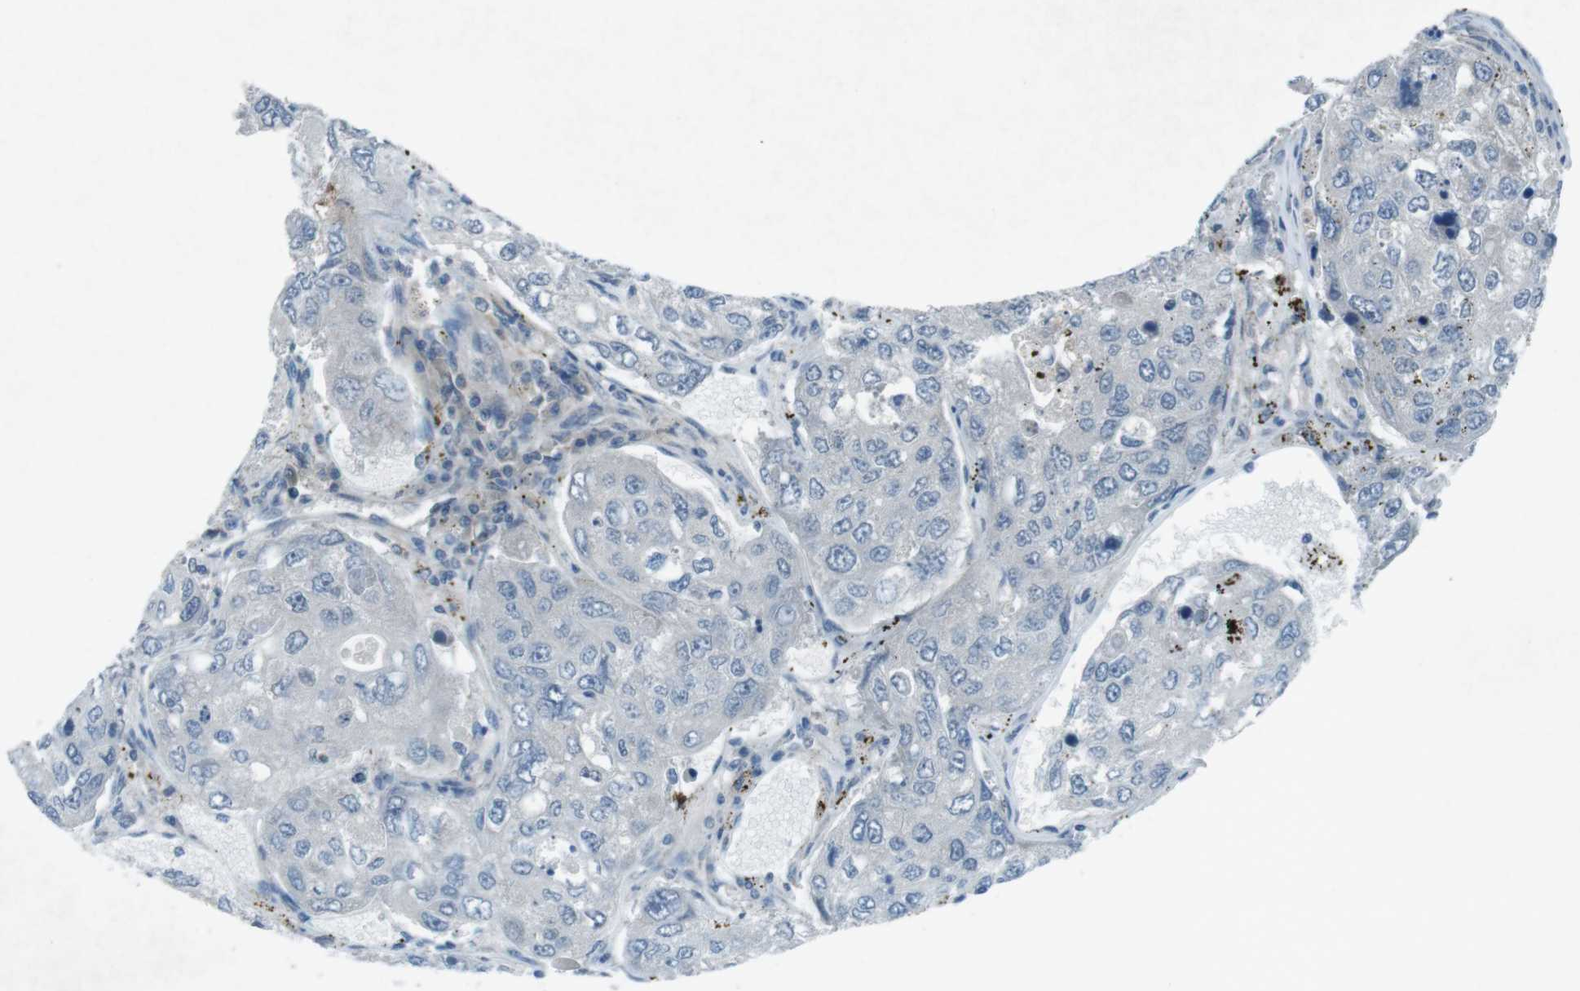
{"staining": {"intensity": "weak", "quantity": "<25%", "location": "cytoplasmic/membranous"}, "tissue": "urothelial cancer", "cell_type": "Tumor cells", "image_type": "cancer", "snomed": [{"axis": "morphology", "description": "Urothelial carcinoma, High grade"}, {"axis": "topography", "description": "Lymph node"}, {"axis": "topography", "description": "Urinary bladder"}], "caption": "Tumor cells show no significant protein staining in urothelial carcinoma (high-grade).", "gene": "FCRLA", "patient": {"sex": "male", "age": 51}}